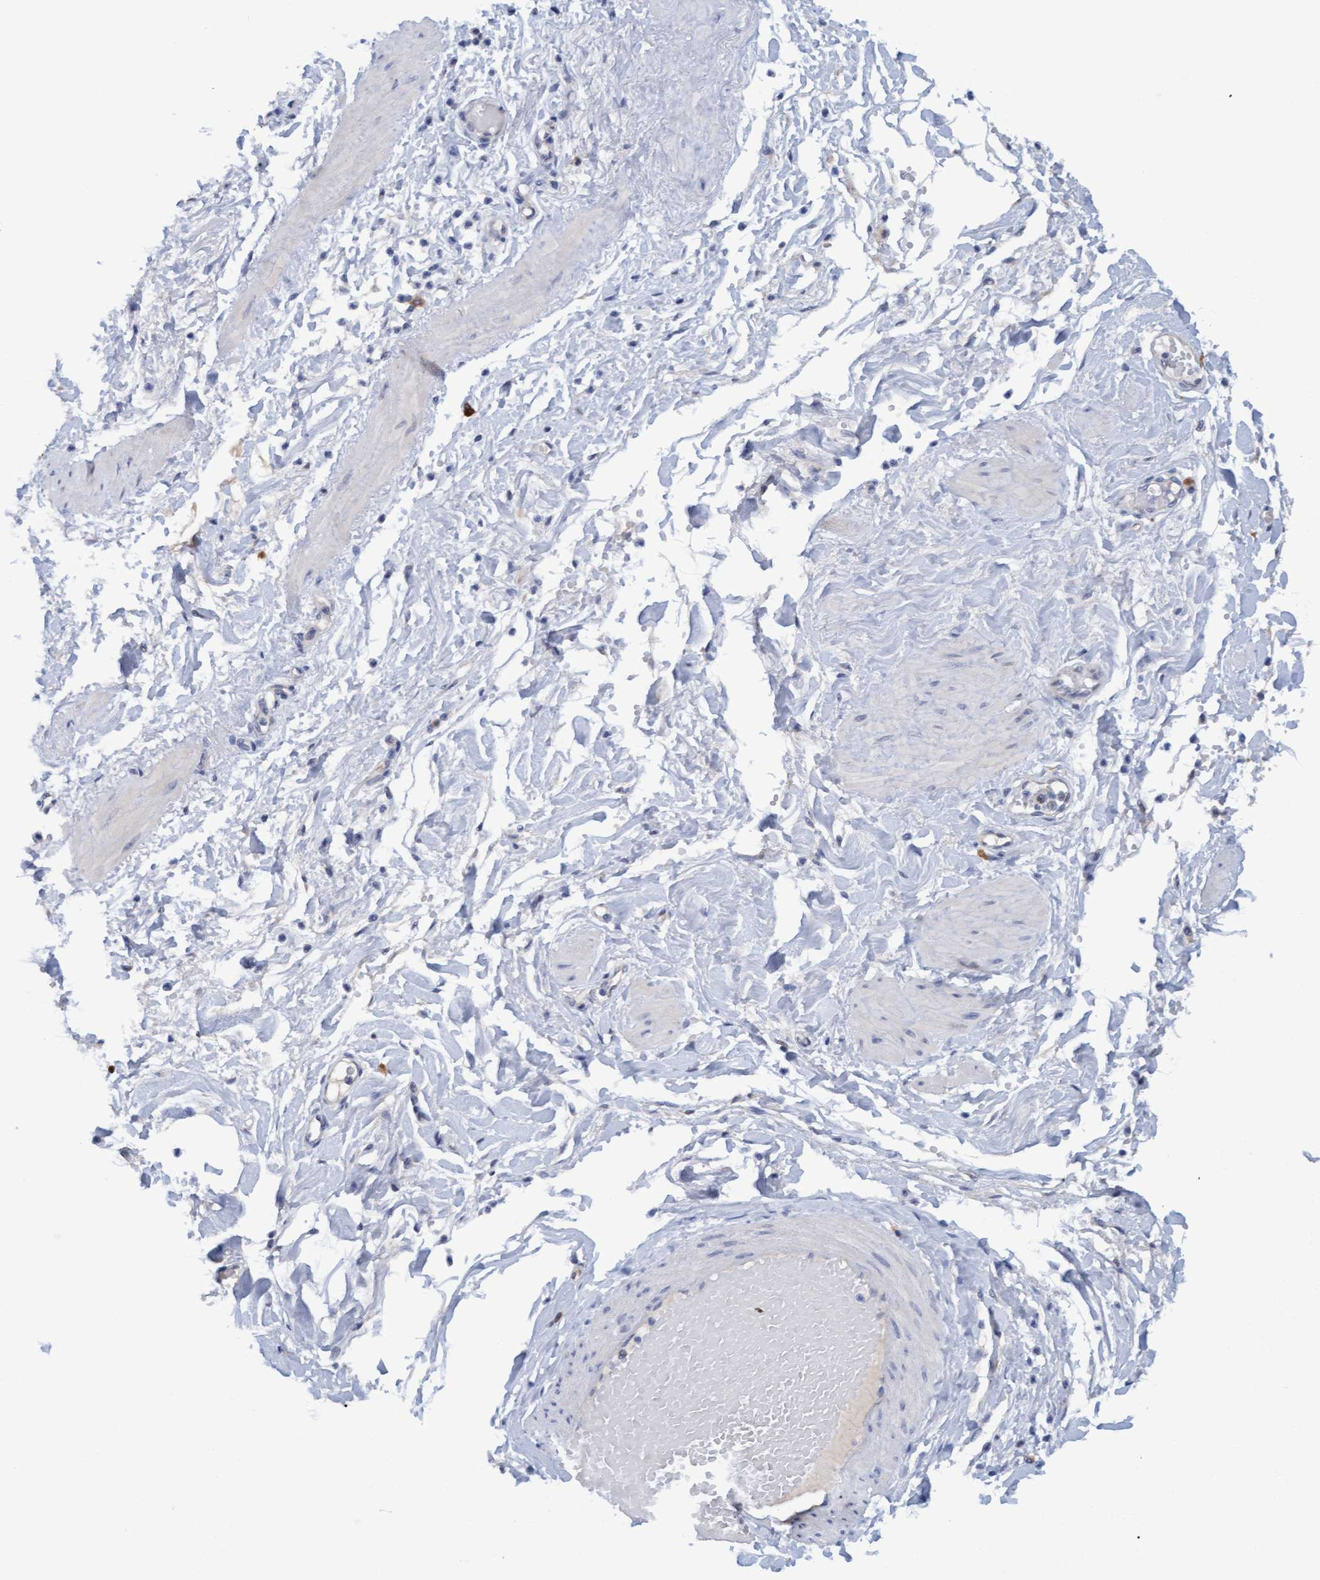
{"staining": {"intensity": "negative", "quantity": "none", "location": "none"}, "tissue": "adipose tissue", "cell_type": "Adipocytes", "image_type": "normal", "snomed": [{"axis": "morphology", "description": "Normal tissue, NOS"}, {"axis": "topography", "description": "Soft tissue"}], "caption": "DAB immunohistochemical staining of normal adipose tissue displays no significant staining in adipocytes.", "gene": "STXBP1", "patient": {"sex": "male", "age": 72}}